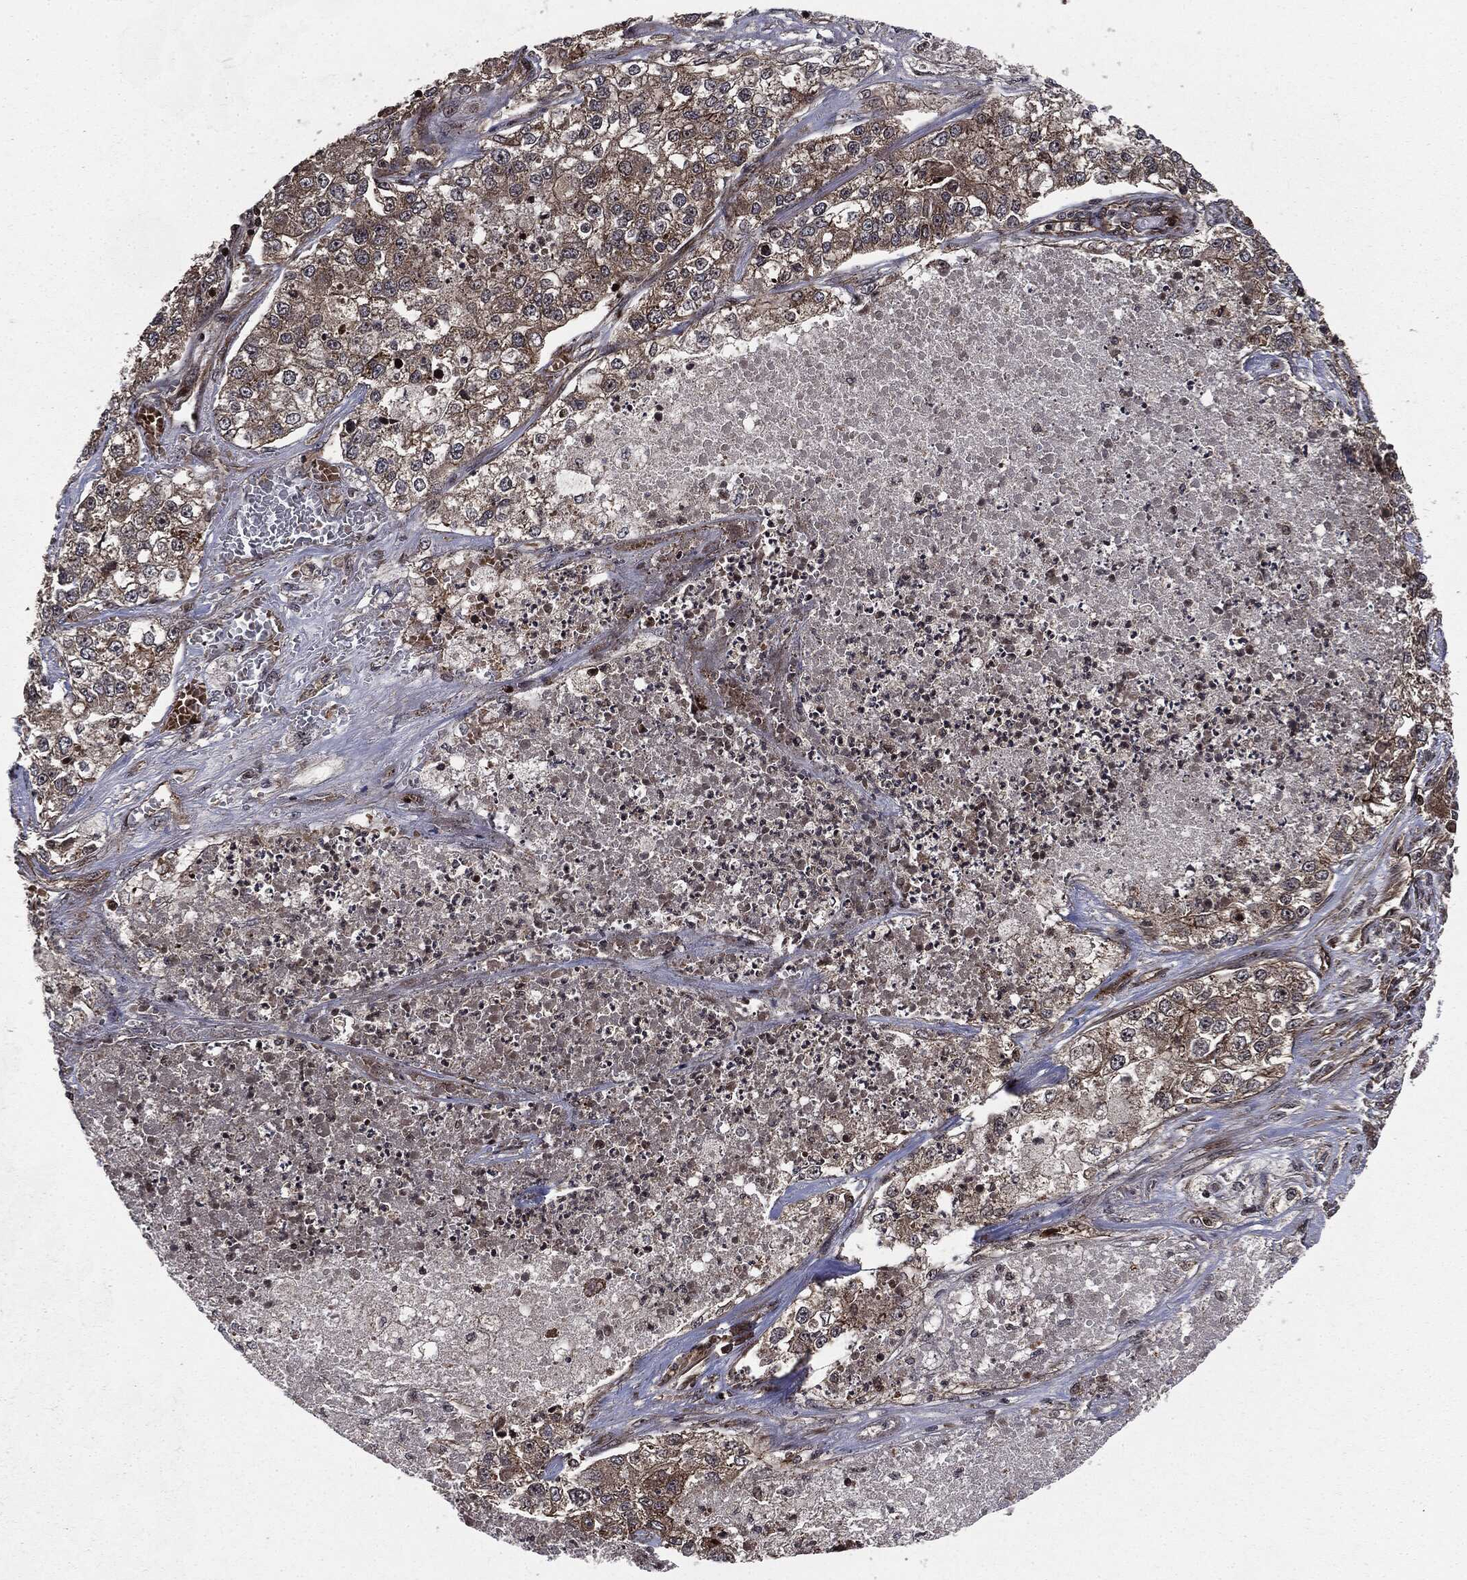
{"staining": {"intensity": "moderate", "quantity": "25%-75%", "location": "cytoplasmic/membranous"}, "tissue": "lung cancer", "cell_type": "Tumor cells", "image_type": "cancer", "snomed": [{"axis": "morphology", "description": "Adenocarcinoma, NOS"}, {"axis": "topography", "description": "Lung"}], "caption": "Immunohistochemical staining of lung adenocarcinoma reveals moderate cytoplasmic/membranous protein staining in approximately 25%-75% of tumor cells.", "gene": "CARD6", "patient": {"sex": "male", "age": 49}}